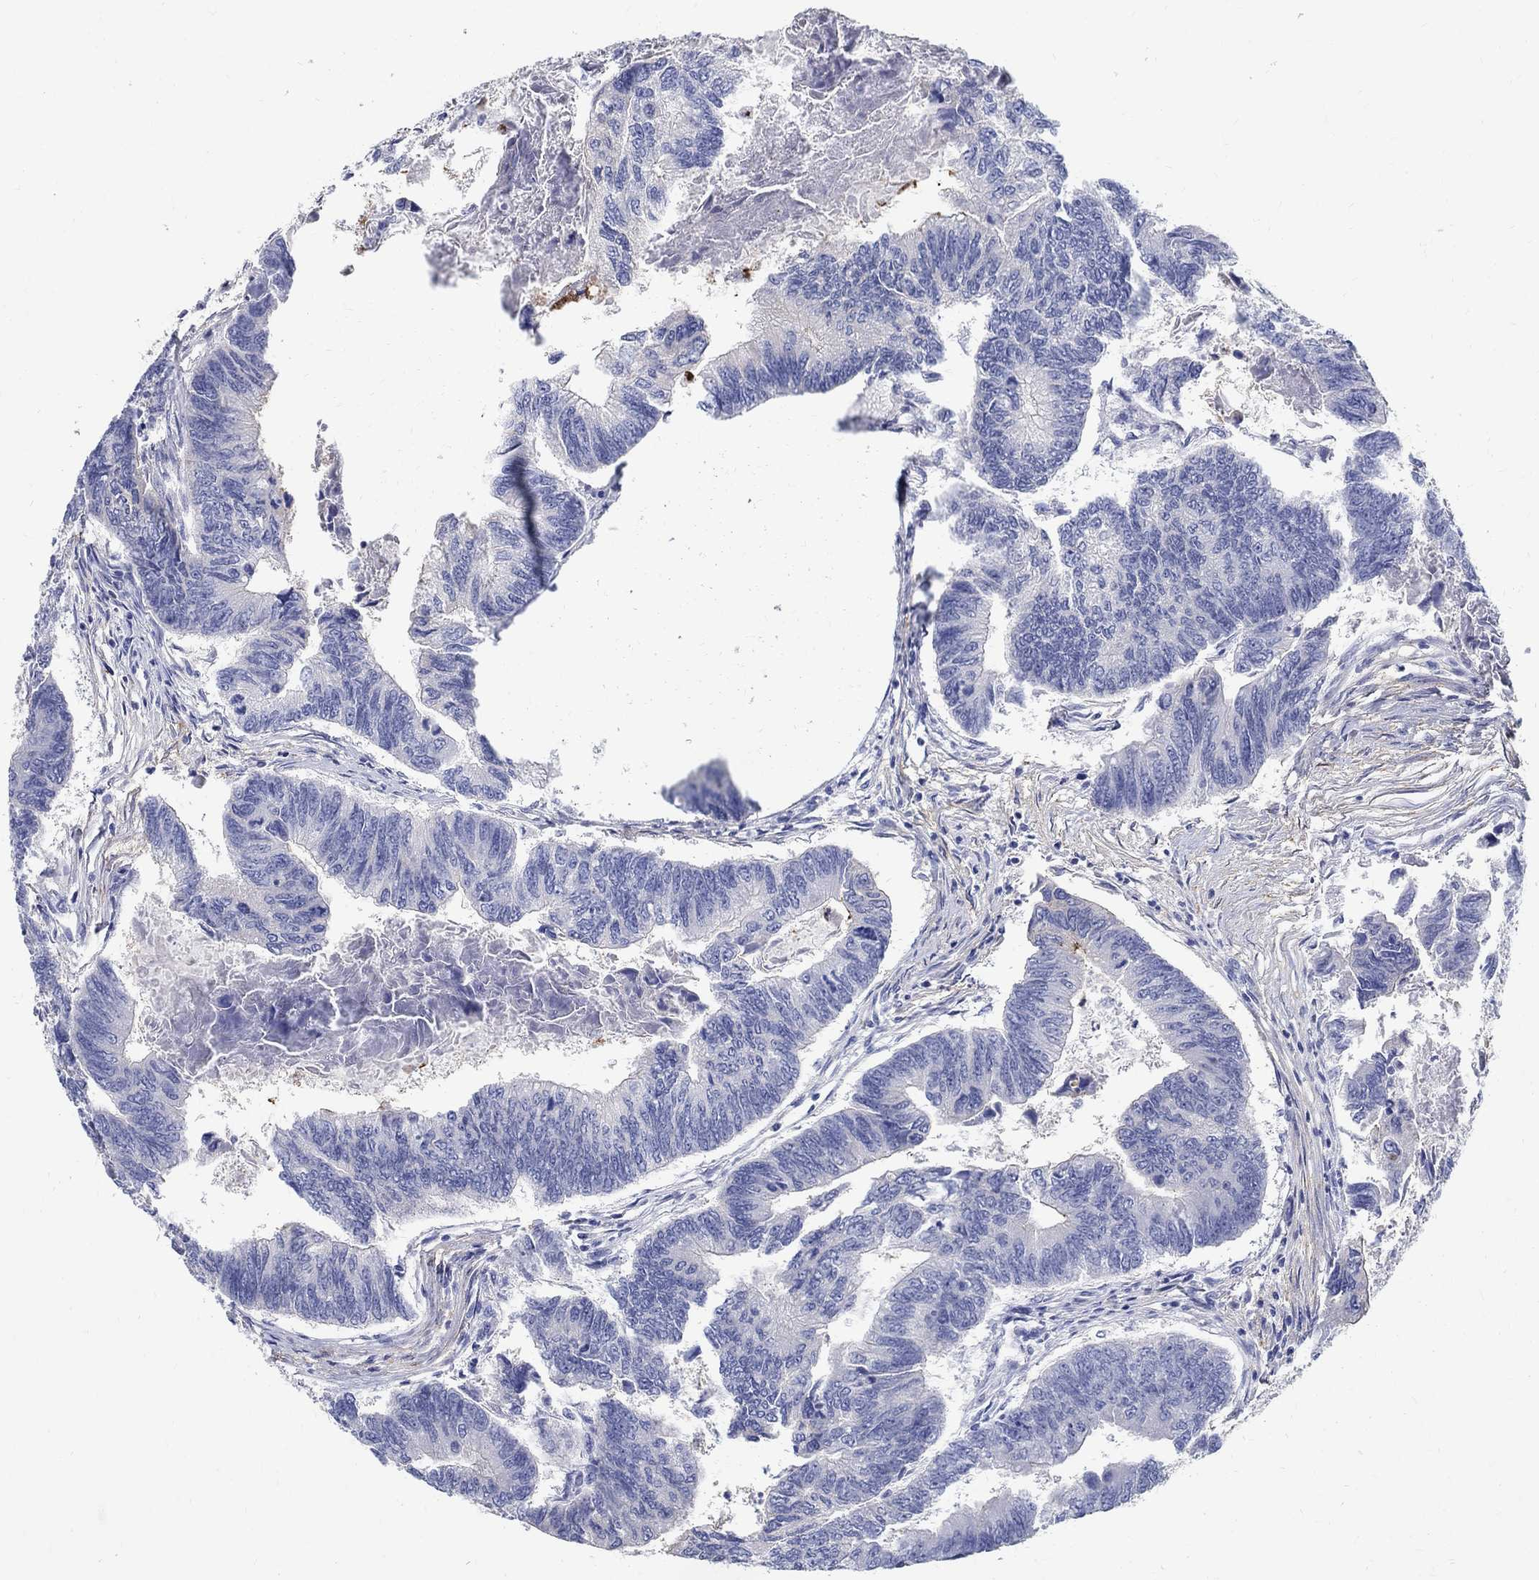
{"staining": {"intensity": "negative", "quantity": "none", "location": "none"}, "tissue": "colorectal cancer", "cell_type": "Tumor cells", "image_type": "cancer", "snomed": [{"axis": "morphology", "description": "Adenocarcinoma, NOS"}, {"axis": "topography", "description": "Colon"}], "caption": "Protein analysis of adenocarcinoma (colorectal) demonstrates no significant positivity in tumor cells. The staining is performed using DAB (3,3'-diaminobenzidine) brown chromogen with nuclei counter-stained in using hematoxylin.", "gene": "SOX2", "patient": {"sex": "female", "age": 65}}